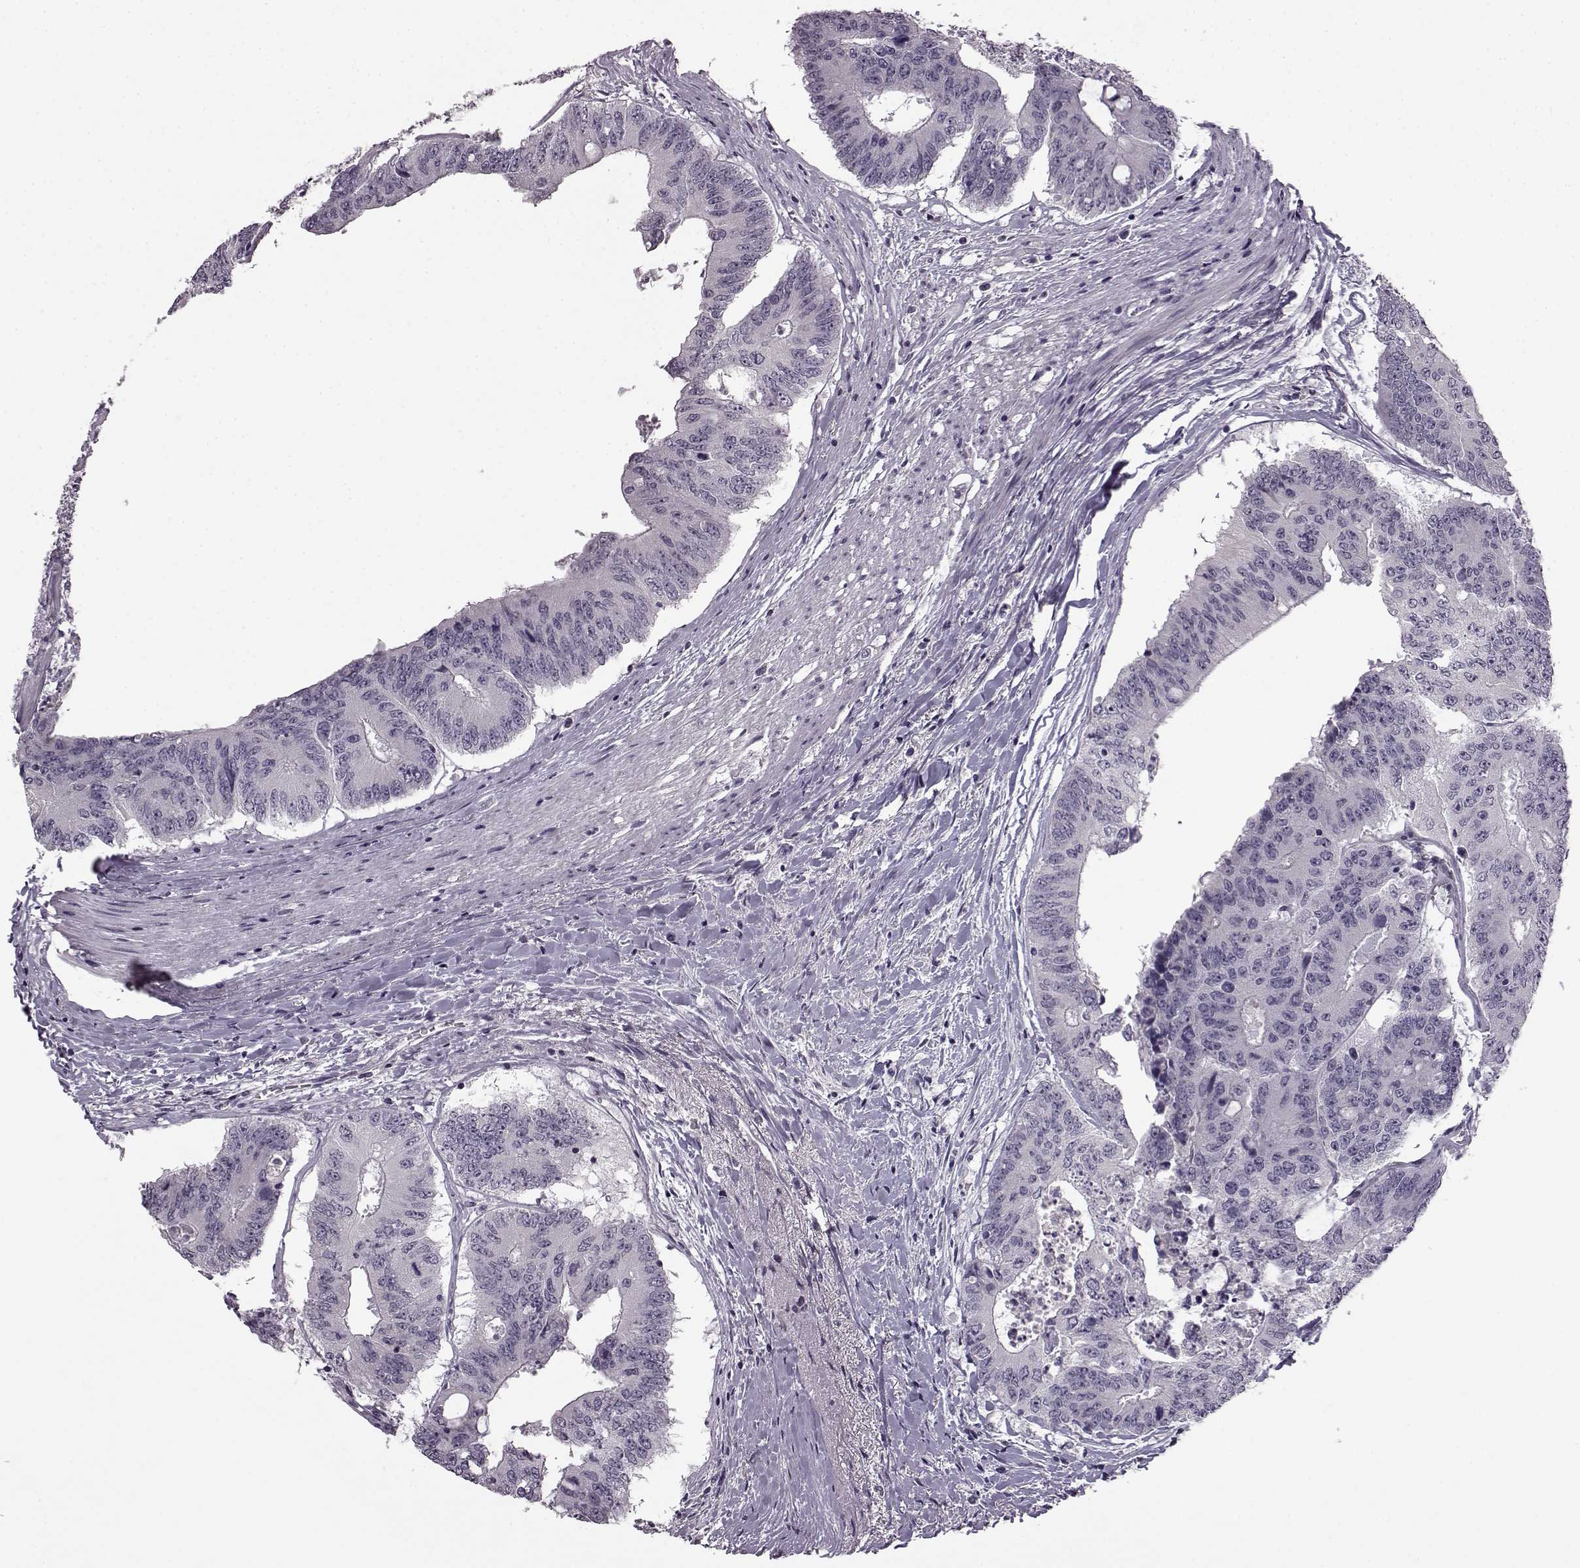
{"staining": {"intensity": "negative", "quantity": "none", "location": "none"}, "tissue": "colorectal cancer", "cell_type": "Tumor cells", "image_type": "cancer", "snomed": [{"axis": "morphology", "description": "Adenocarcinoma, NOS"}, {"axis": "topography", "description": "Rectum"}], "caption": "Human colorectal adenocarcinoma stained for a protein using immunohistochemistry (IHC) shows no positivity in tumor cells.", "gene": "LHB", "patient": {"sex": "male", "age": 59}}